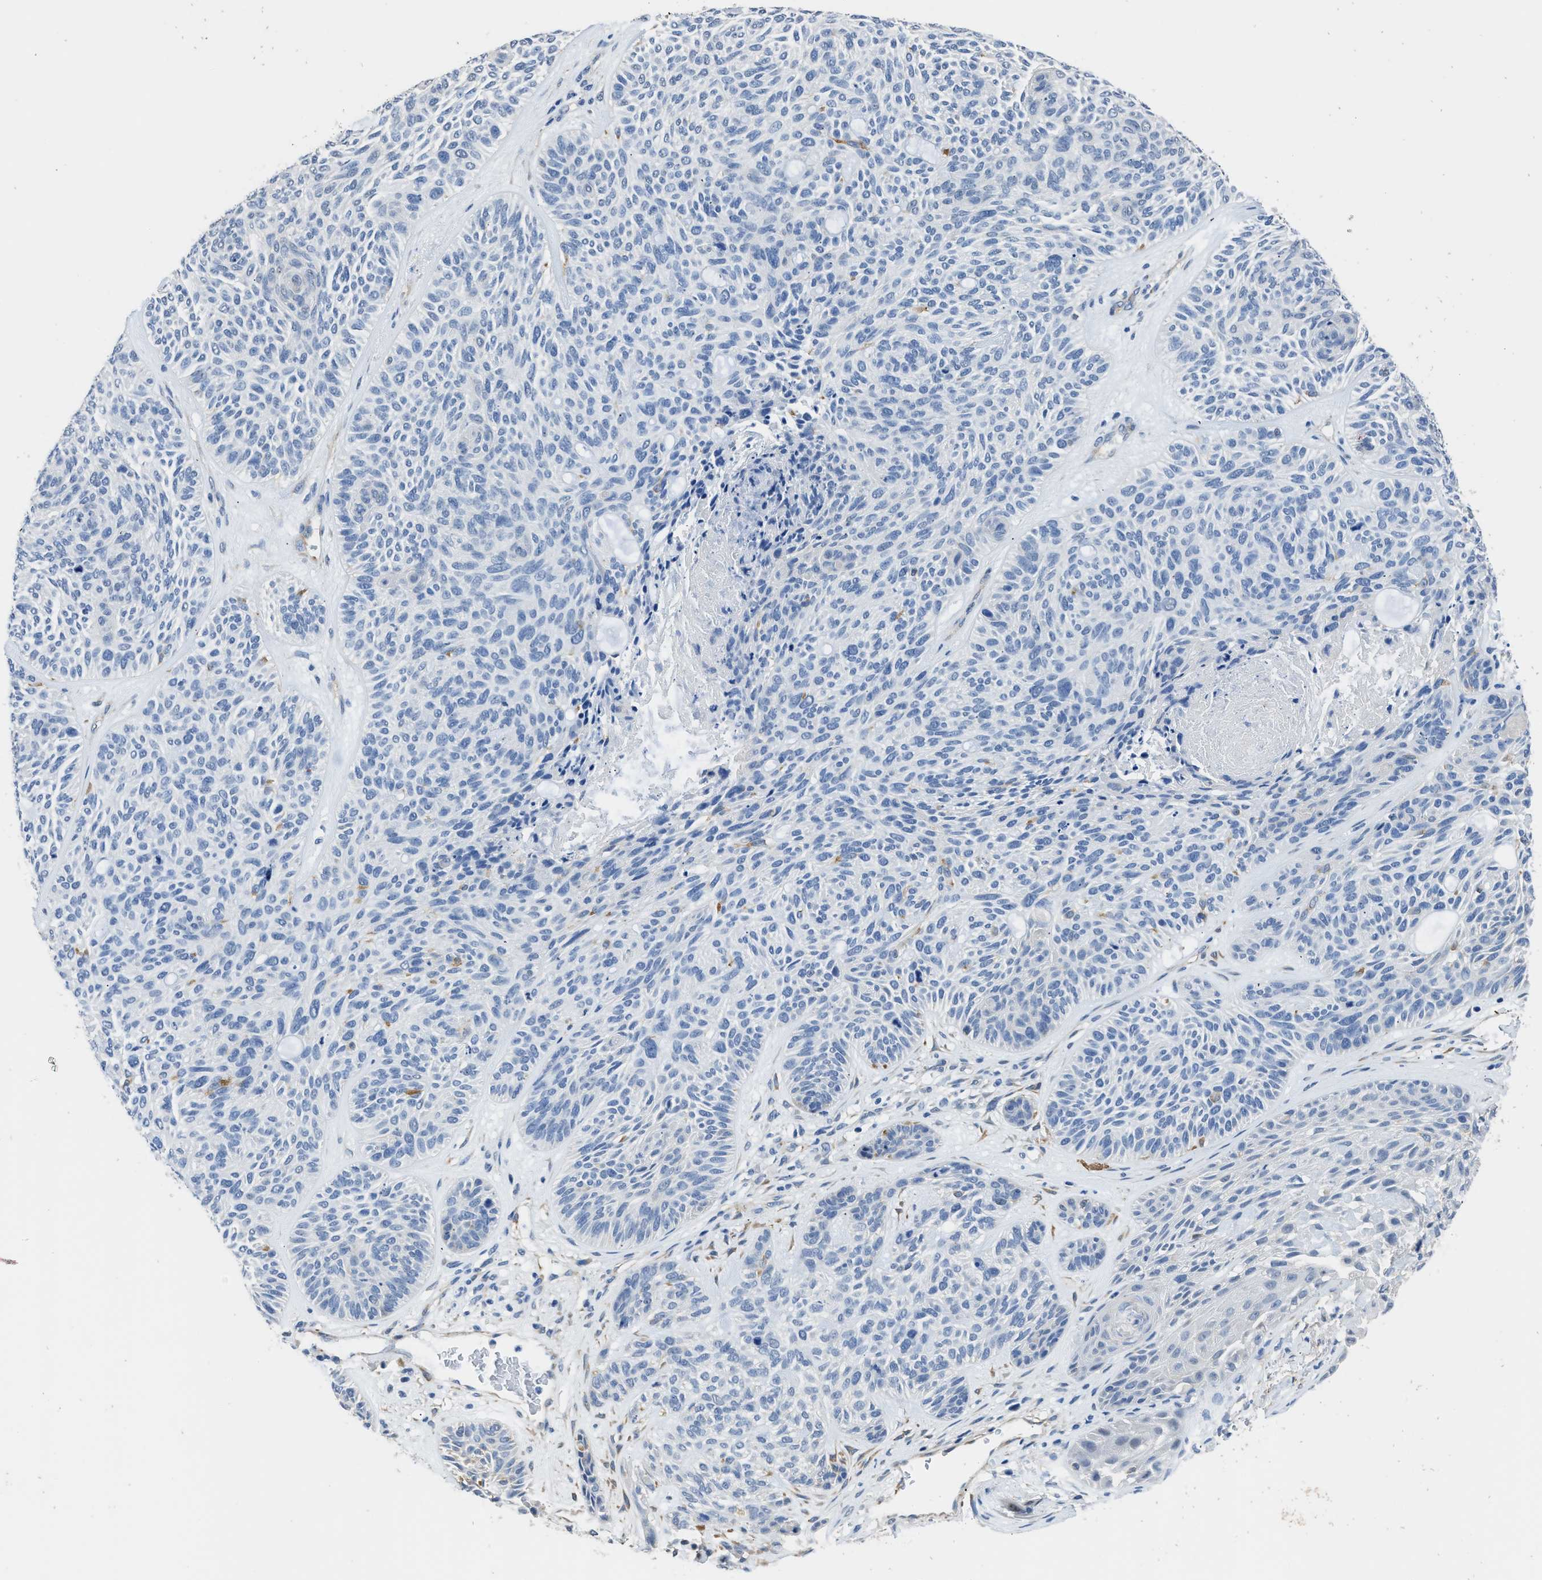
{"staining": {"intensity": "negative", "quantity": "none", "location": "none"}, "tissue": "skin cancer", "cell_type": "Tumor cells", "image_type": "cancer", "snomed": [{"axis": "morphology", "description": "Basal cell carcinoma"}, {"axis": "topography", "description": "Skin"}], "caption": "Immunohistochemistry micrograph of human skin basal cell carcinoma stained for a protein (brown), which reveals no staining in tumor cells. The staining was performed using DAB to visualize the protein expression in brown, while the nuclei were stained in blue with hematoxylin (Magnification: 20x).", "gene": "ZSWIM5", "patient": {"sex": "male", "age": 55}}